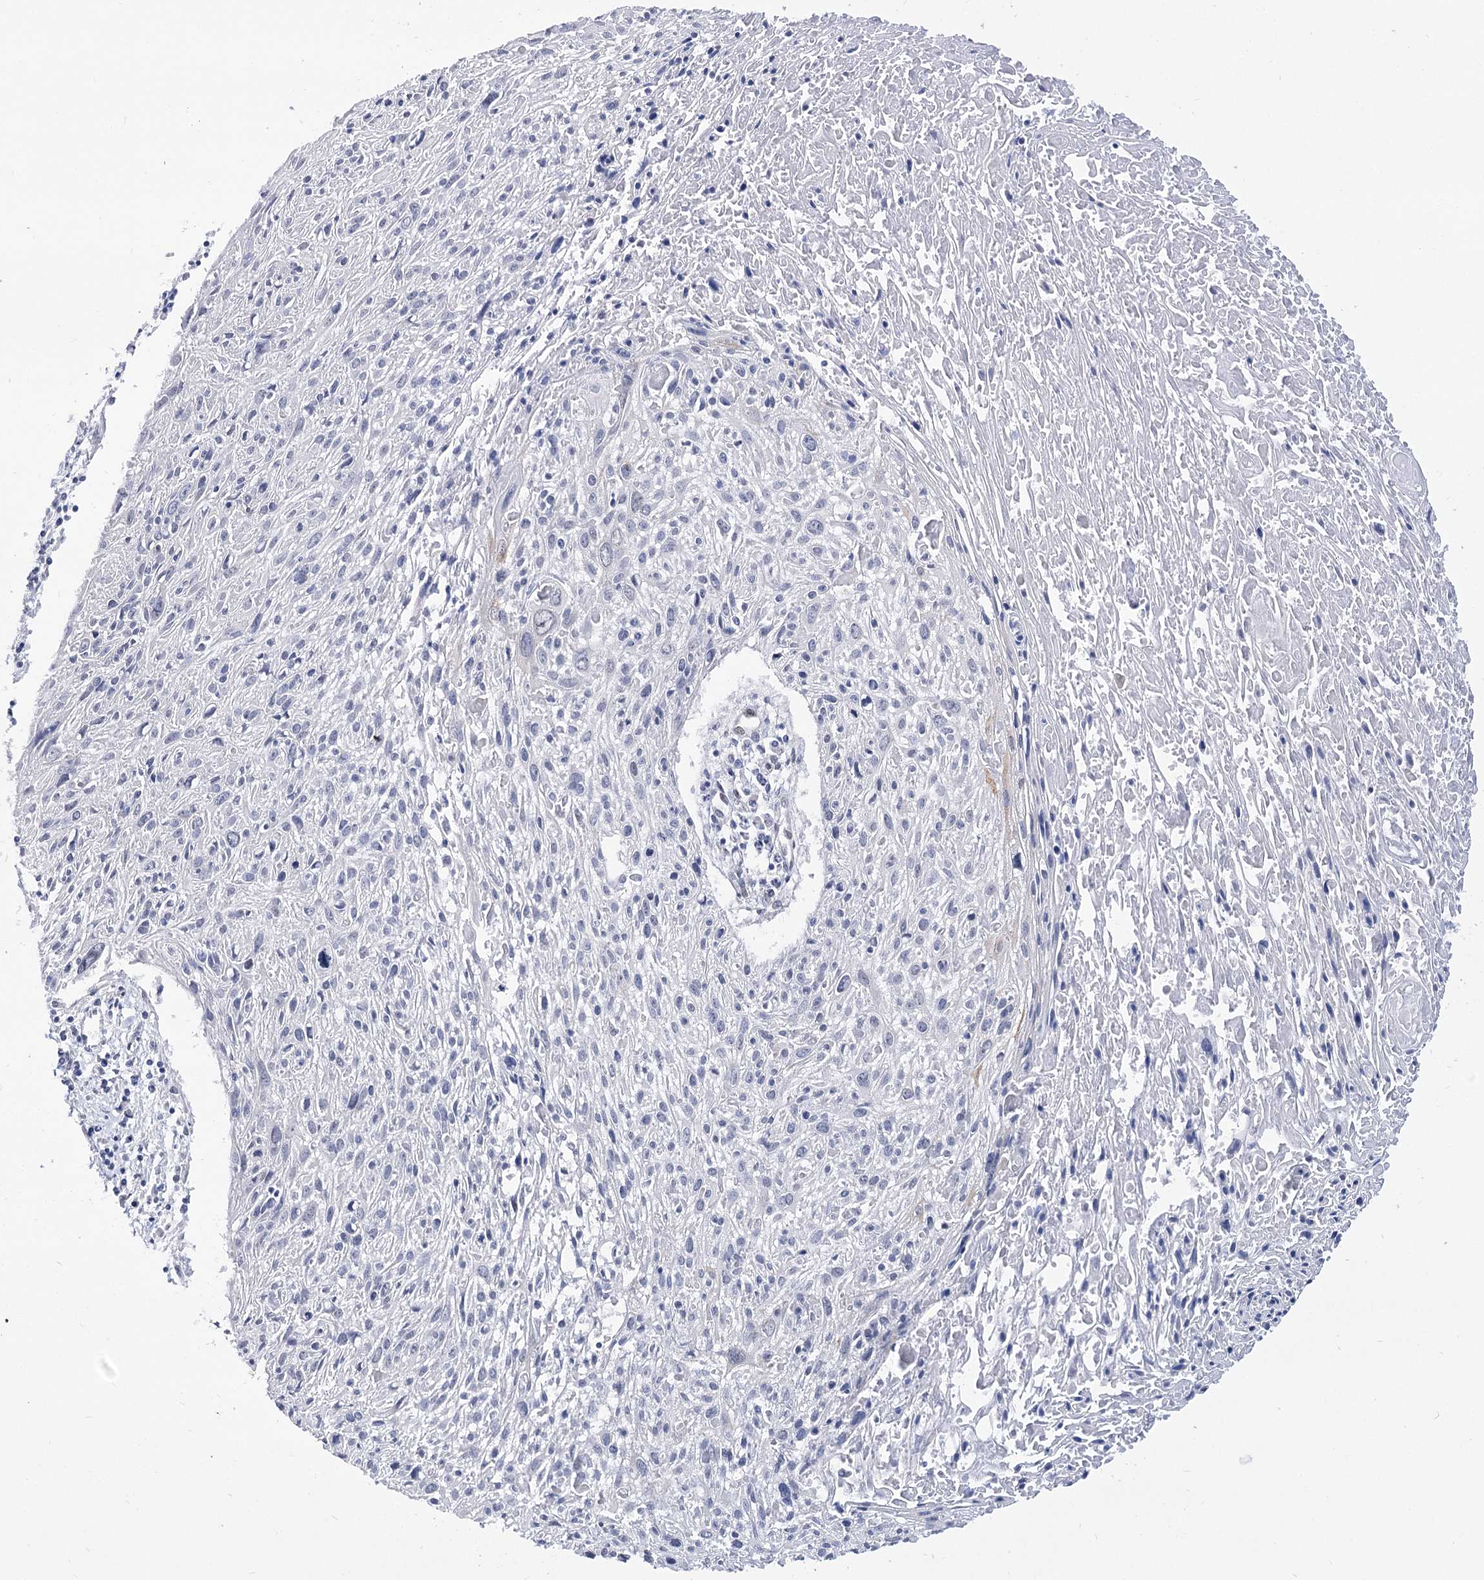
{"staining": {"intensity": "negative", "quantity": "none", "location": "none"}, "tissue": "cervical cancer", "cell_type": "Tumor cells", "image_type": "cancer", "snomed": [{"axis": "morphology", "description": "Squamous cell carcinoma, NOS"}, {"axis": "topography", "description": "Cervix"}], "caption": "A histopathology image of cervical cancer (squamous cell carcinoma) stained for a protein demonstrates no brown staining in tumor cells.", "gene": "TMEM201", "patient": {"sex": "female", "age": 51}}